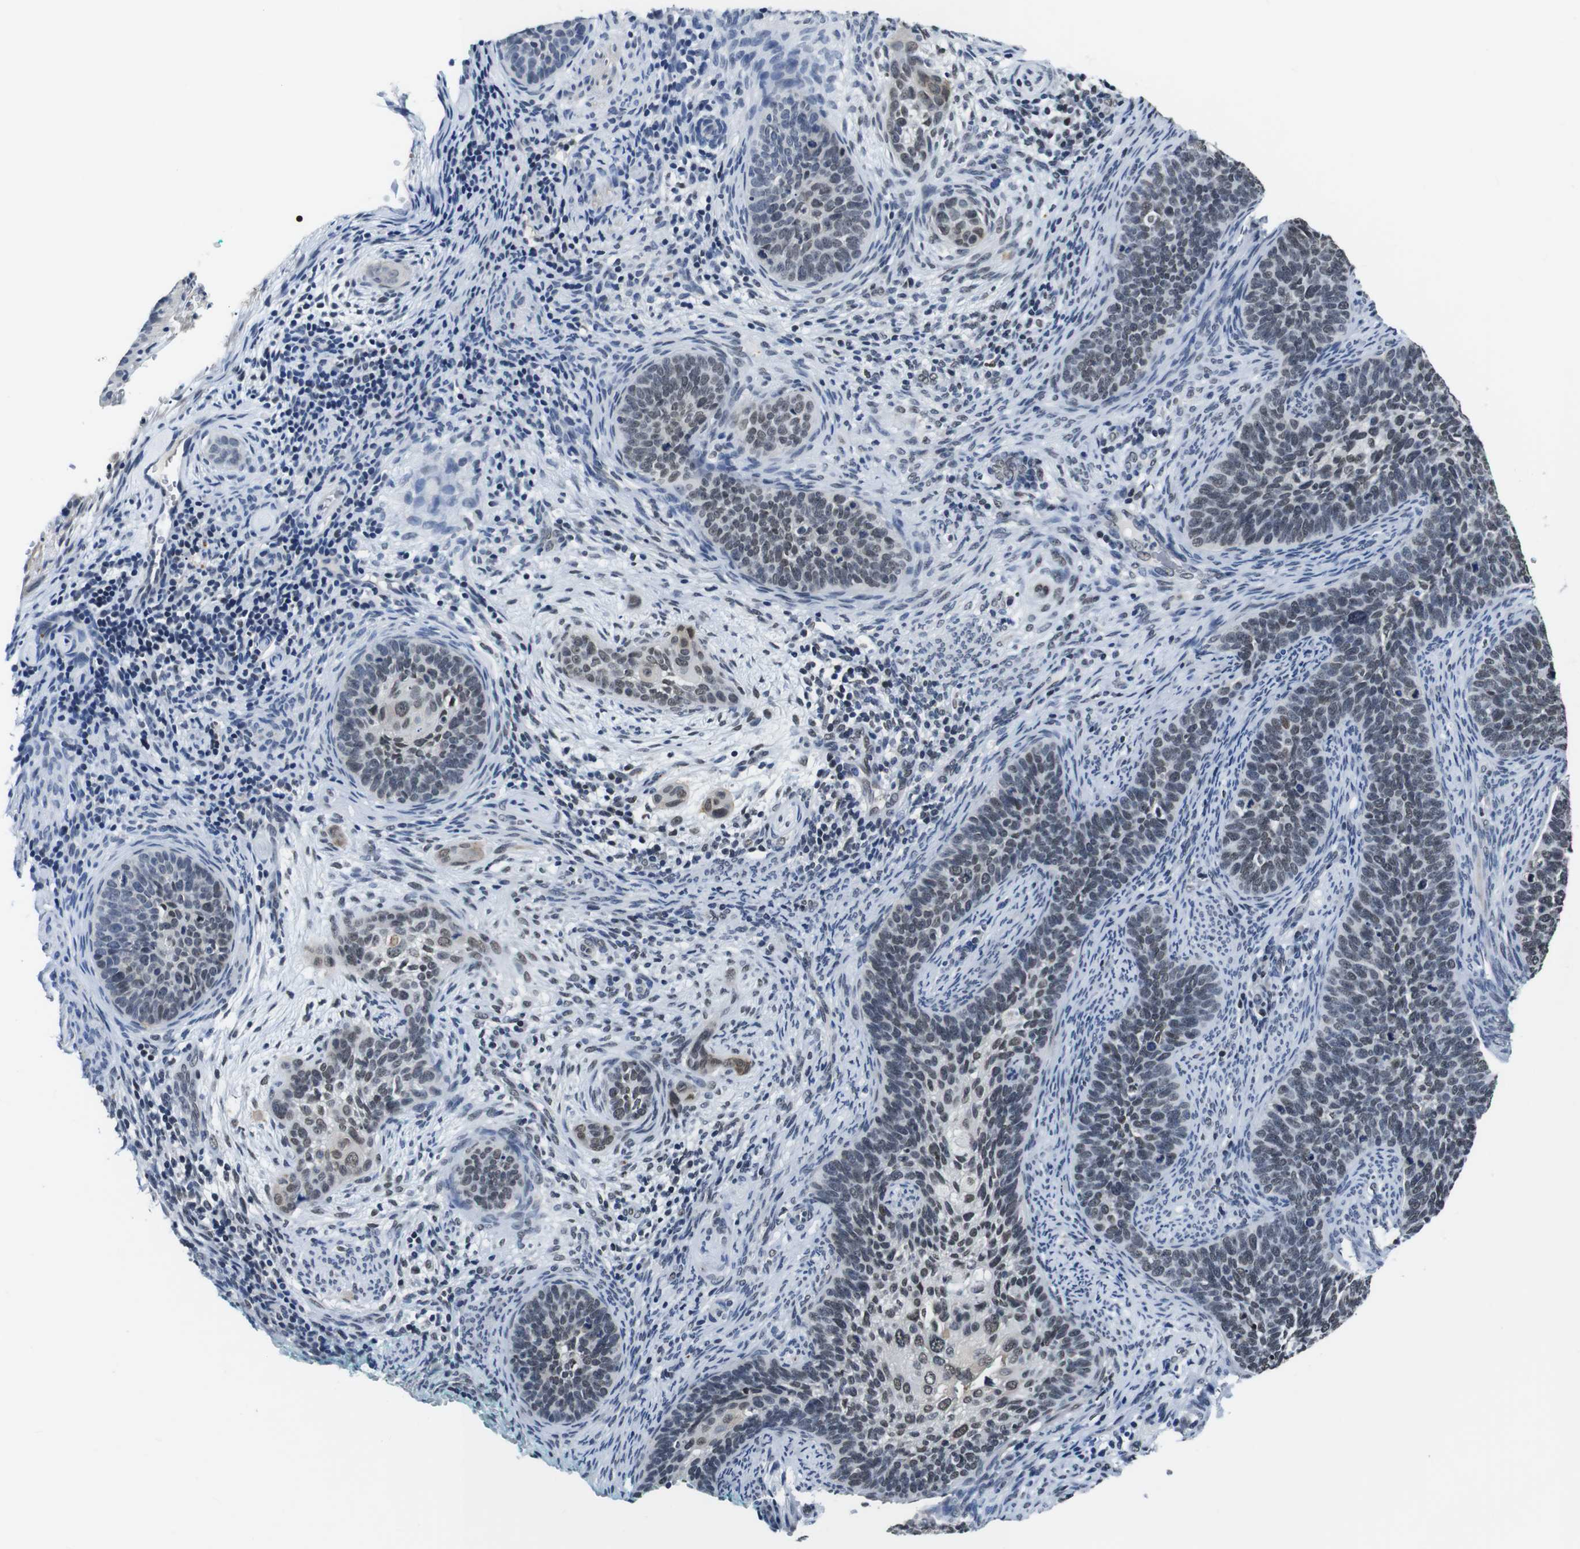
{"staining": {"intensity": "weak", "quantity": "25%-75%", "location": "nuclear"}, "tissue": "cervical cancer", "cell_type": "Tumor cells", "image_type": "cancer", "snomed": [{"axis": "morphology", "description": "Squamous cell carcinoma, NOS"}, {"axis": "topography", "description": "Cervix"}], "caption": "Cervical squamous cell carcinoma stained with DAB (3,3'-diaminobenzidine) IHC exhibits low levels of weak nuclear staining in about 25%-75% of tumor cells.", "gene": "ILDR2", "patient": {"sex": "female", "age": 33}}